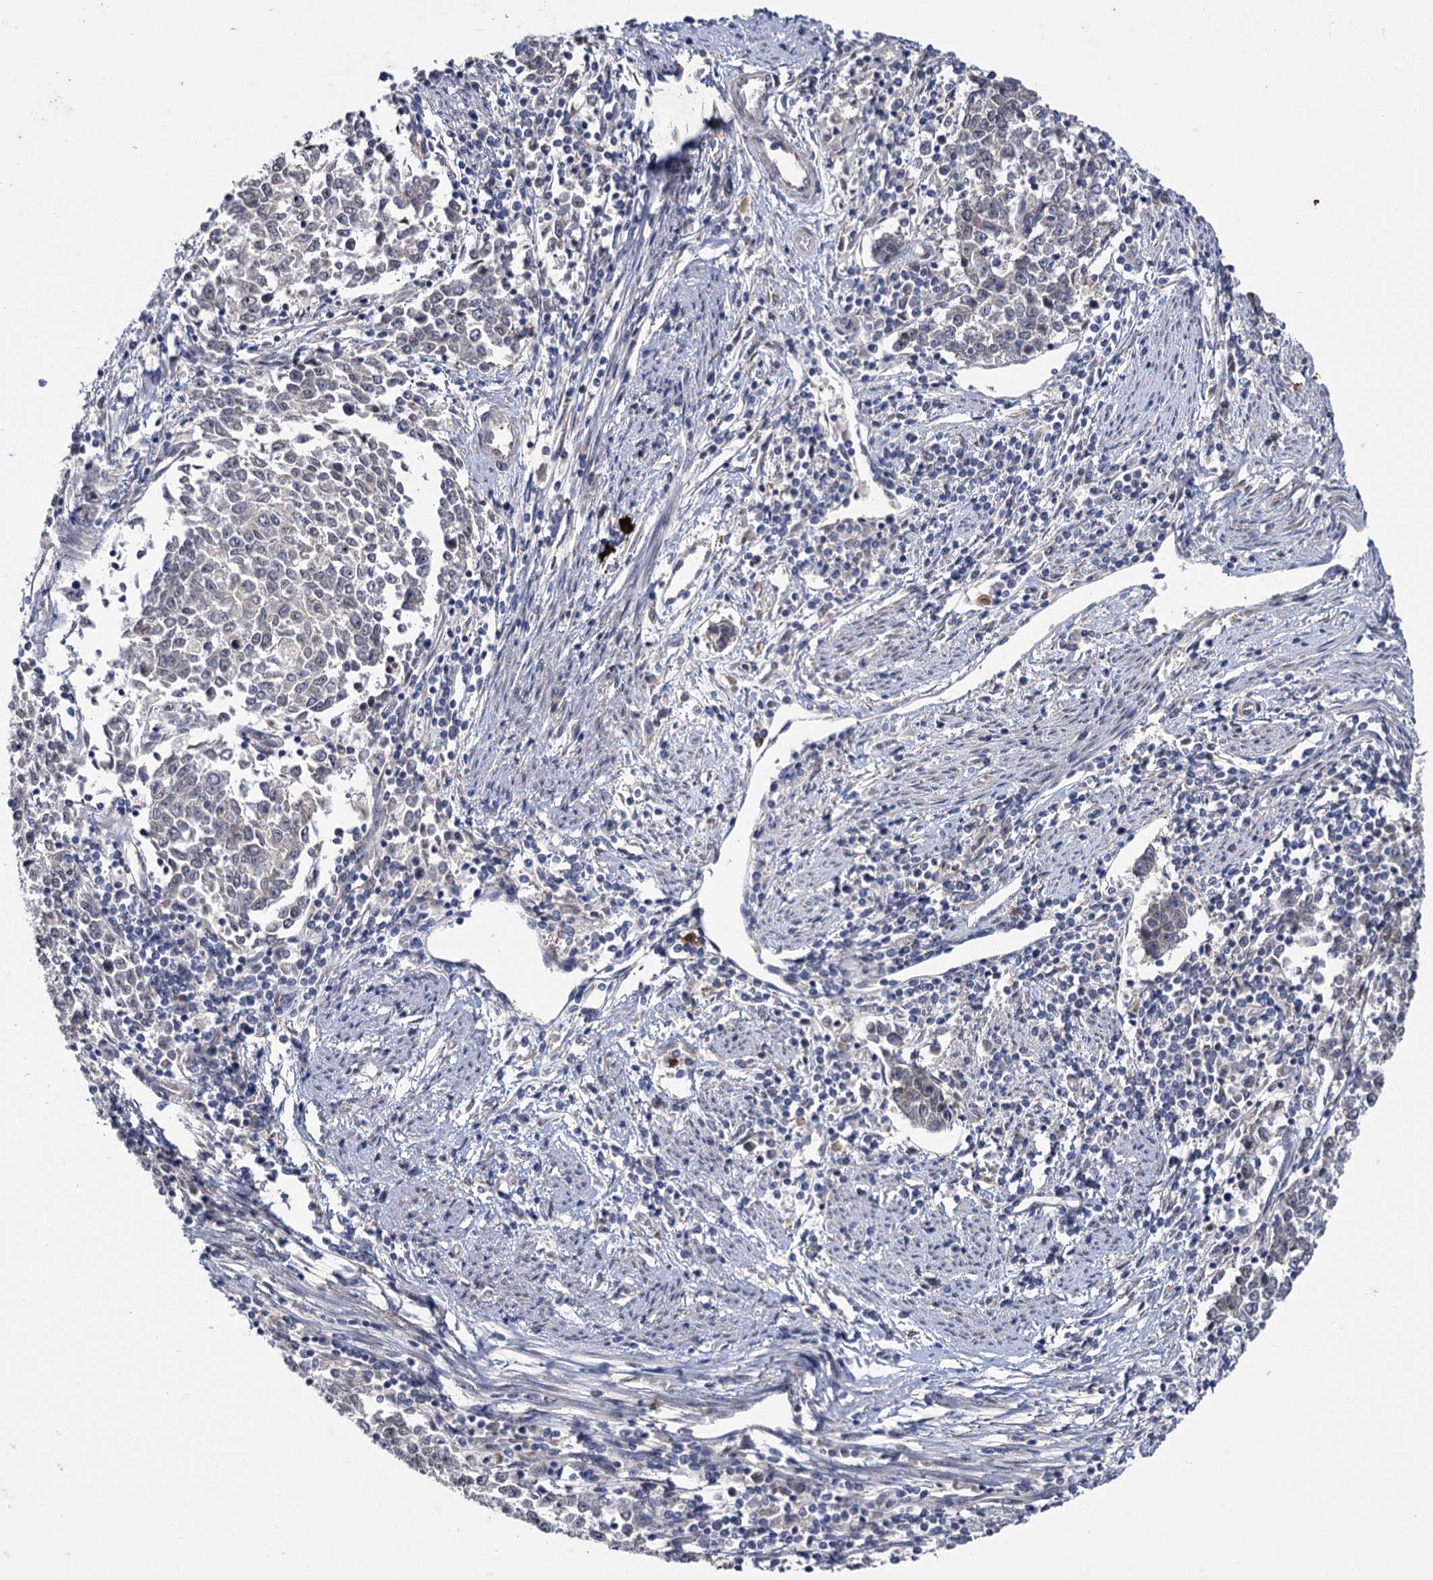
{"staining": {"intensity": "negative", "quantity": "none", "location": "none"}, "tissue": "endometrial cancer", "cell_type": "Tumor cells", "image_type": "cancer", "snomed": [{"axis": "morphology", "description": "Adenocarcinoma, NOS"}, {"axis": "topography", "description": "Endometrium"}], "caption": "The IHC photomicrograph has no significant positivity in tumor cells of endometrial adenocarcinoma tissue.", "gene": "PTPN3", "patient": {"sex": "female", "age": 50}}